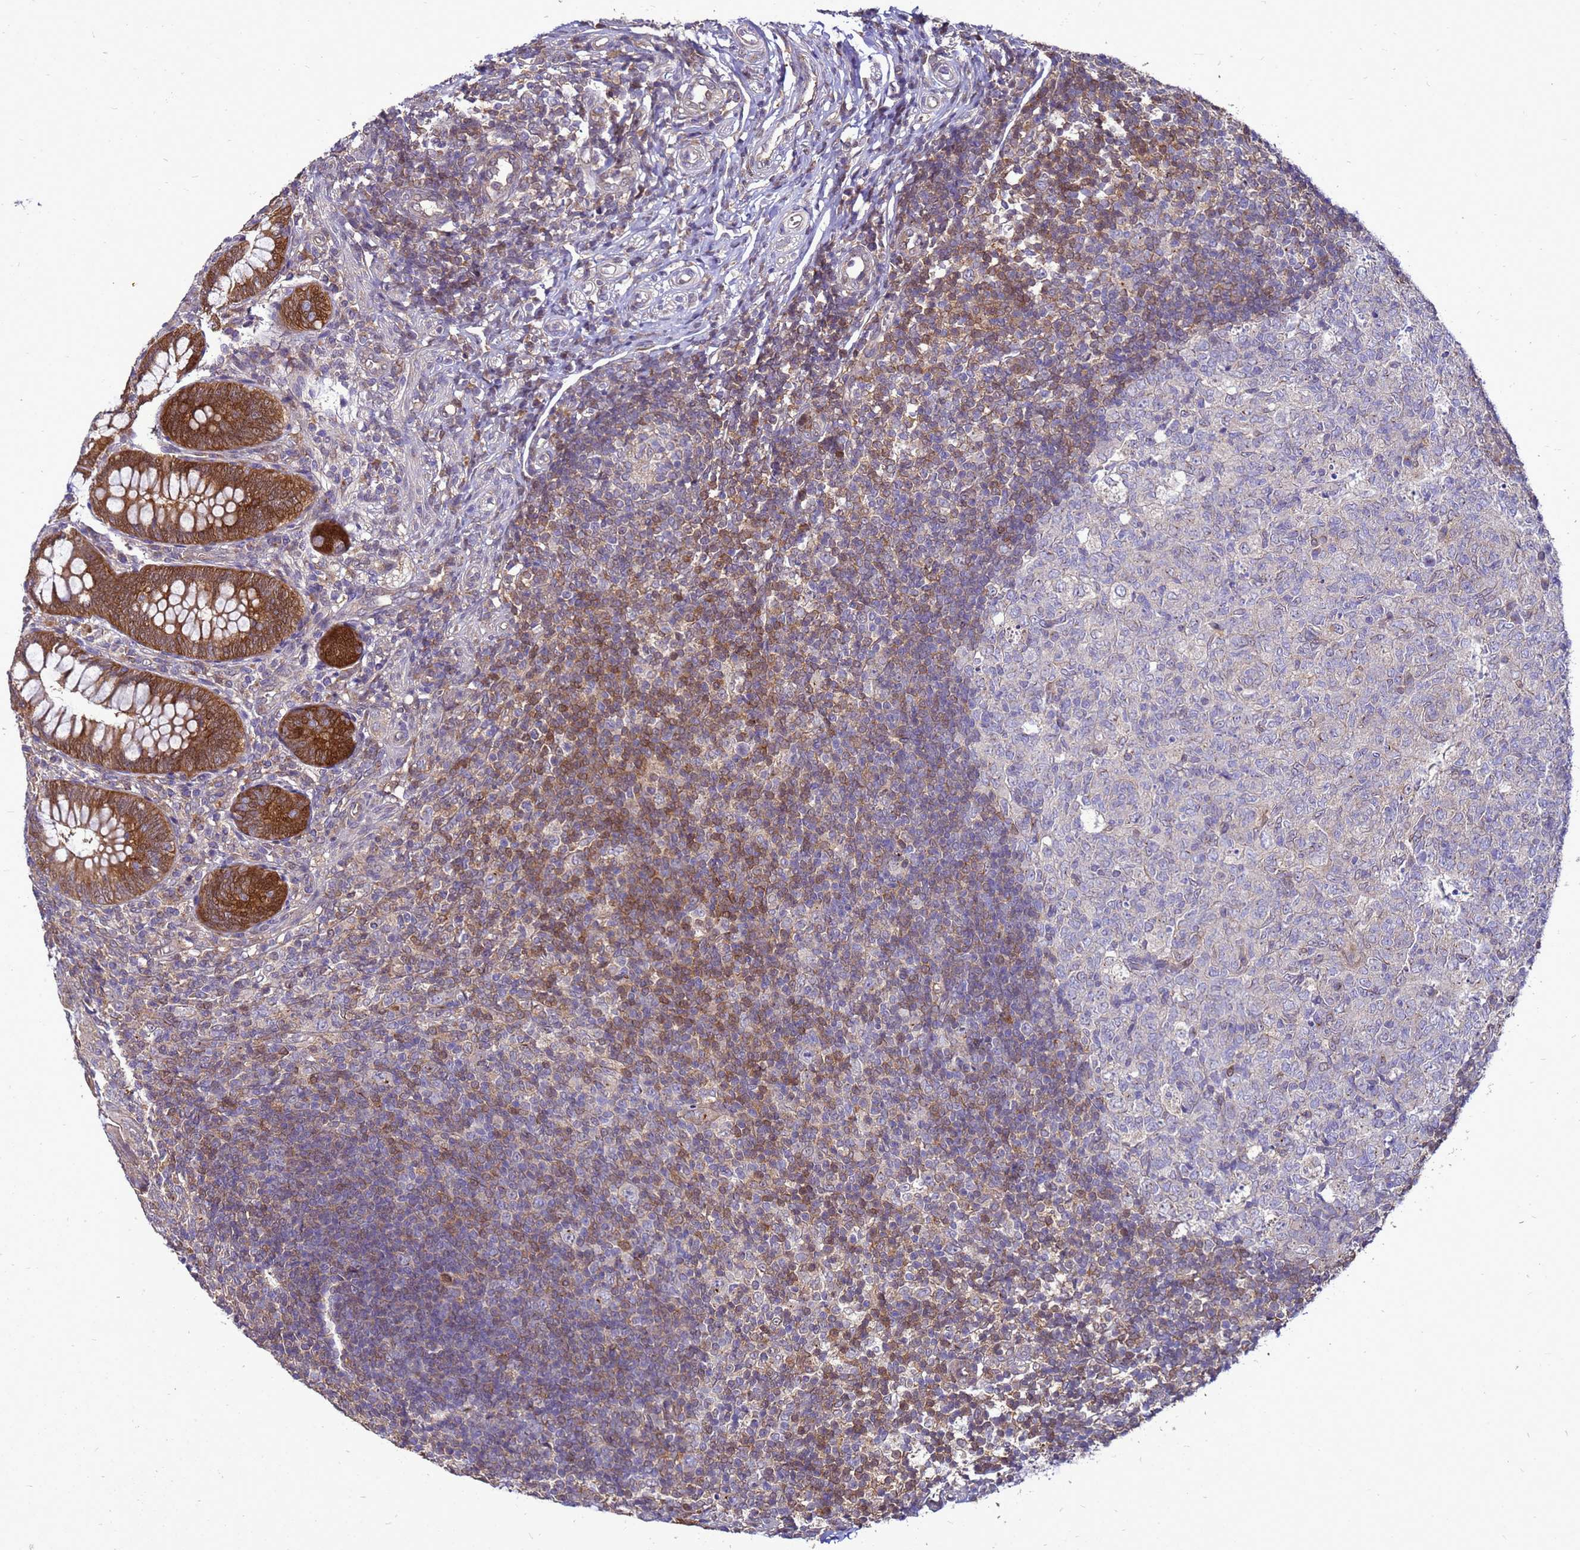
{"staining": {"intensity": "strong", "quantity": ">75%", "location": "cytoplasmic/membranous,nuclear"}, "tissue": "appendix", "cell_type": "Glandular cells", "image_type": "normal", "snomed": [{"axis": "morphology", "description": "Normal tissue, NOS"}, {"axis": "topography", "description": "Appendix"}], "caption": "The micrograph displays a brown stain indicating the presence of a protein in the cytoplasmic/membranous,nuclear of glandular cells in appendix.", "gene": "EIF4EBP3", "patient": {"sex": "male", "age": 14}}